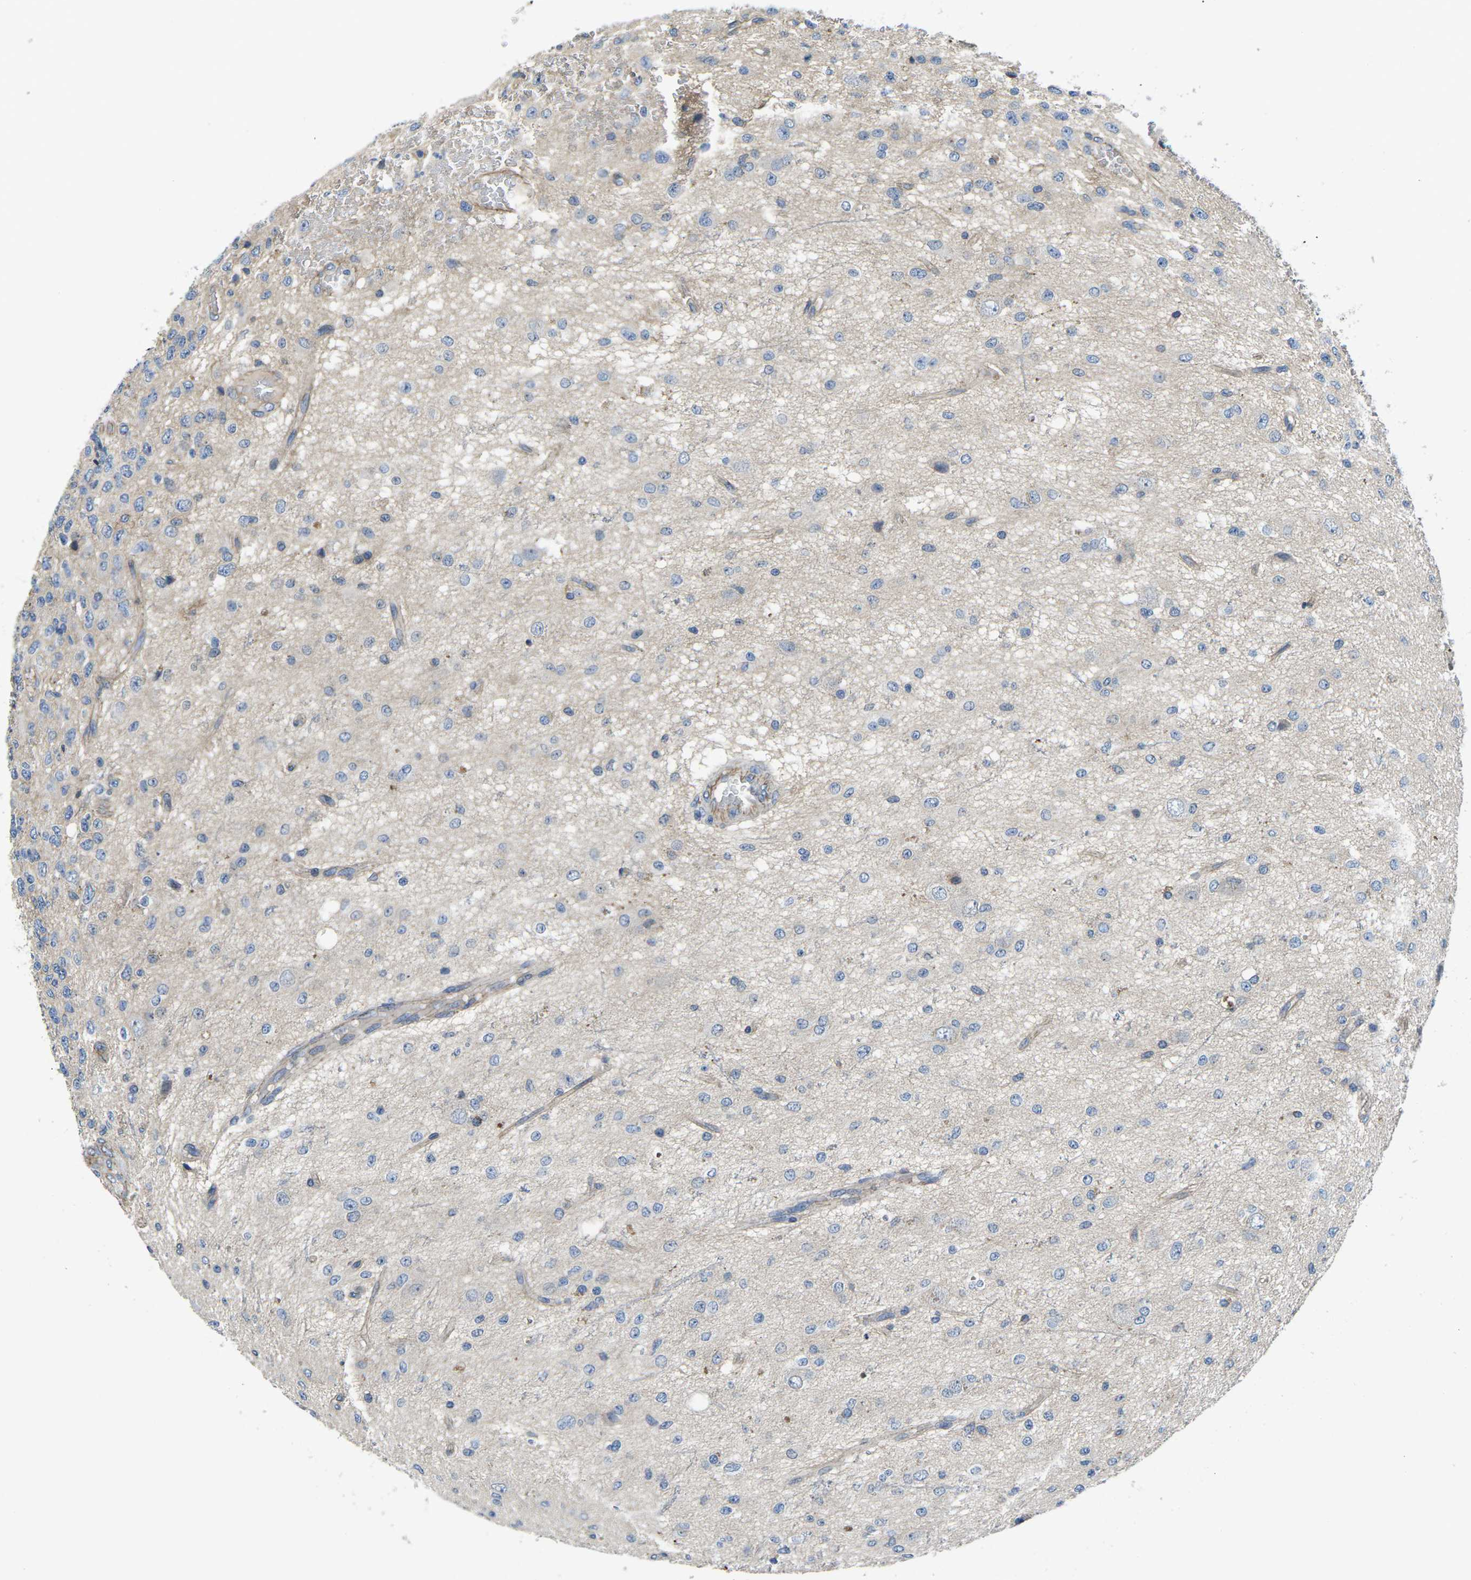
{"staining": {"intensity": "weak", "quantity": "25%-75%", "location": "cytoplasmic/membranous"}, "tissue": "glioma", "cell_type": "Tumor cells", "image_type": "cancer", "snomed": [{"axis": "morphology", "description": "Glioma, malignant, High grade"}, {"axis": "topography", "description": "pancreas cauda"}], "caption": "Immunohistochemical staining of glioma demonstrates weak cytoplasmic/membranous protein expression in approximately 25%-75% of tumor cells. (Brightfield microscopy of DAB IHC at high magnification).", "gene": "CTNND1", "patient": {"sex": "male", "age": 60}}